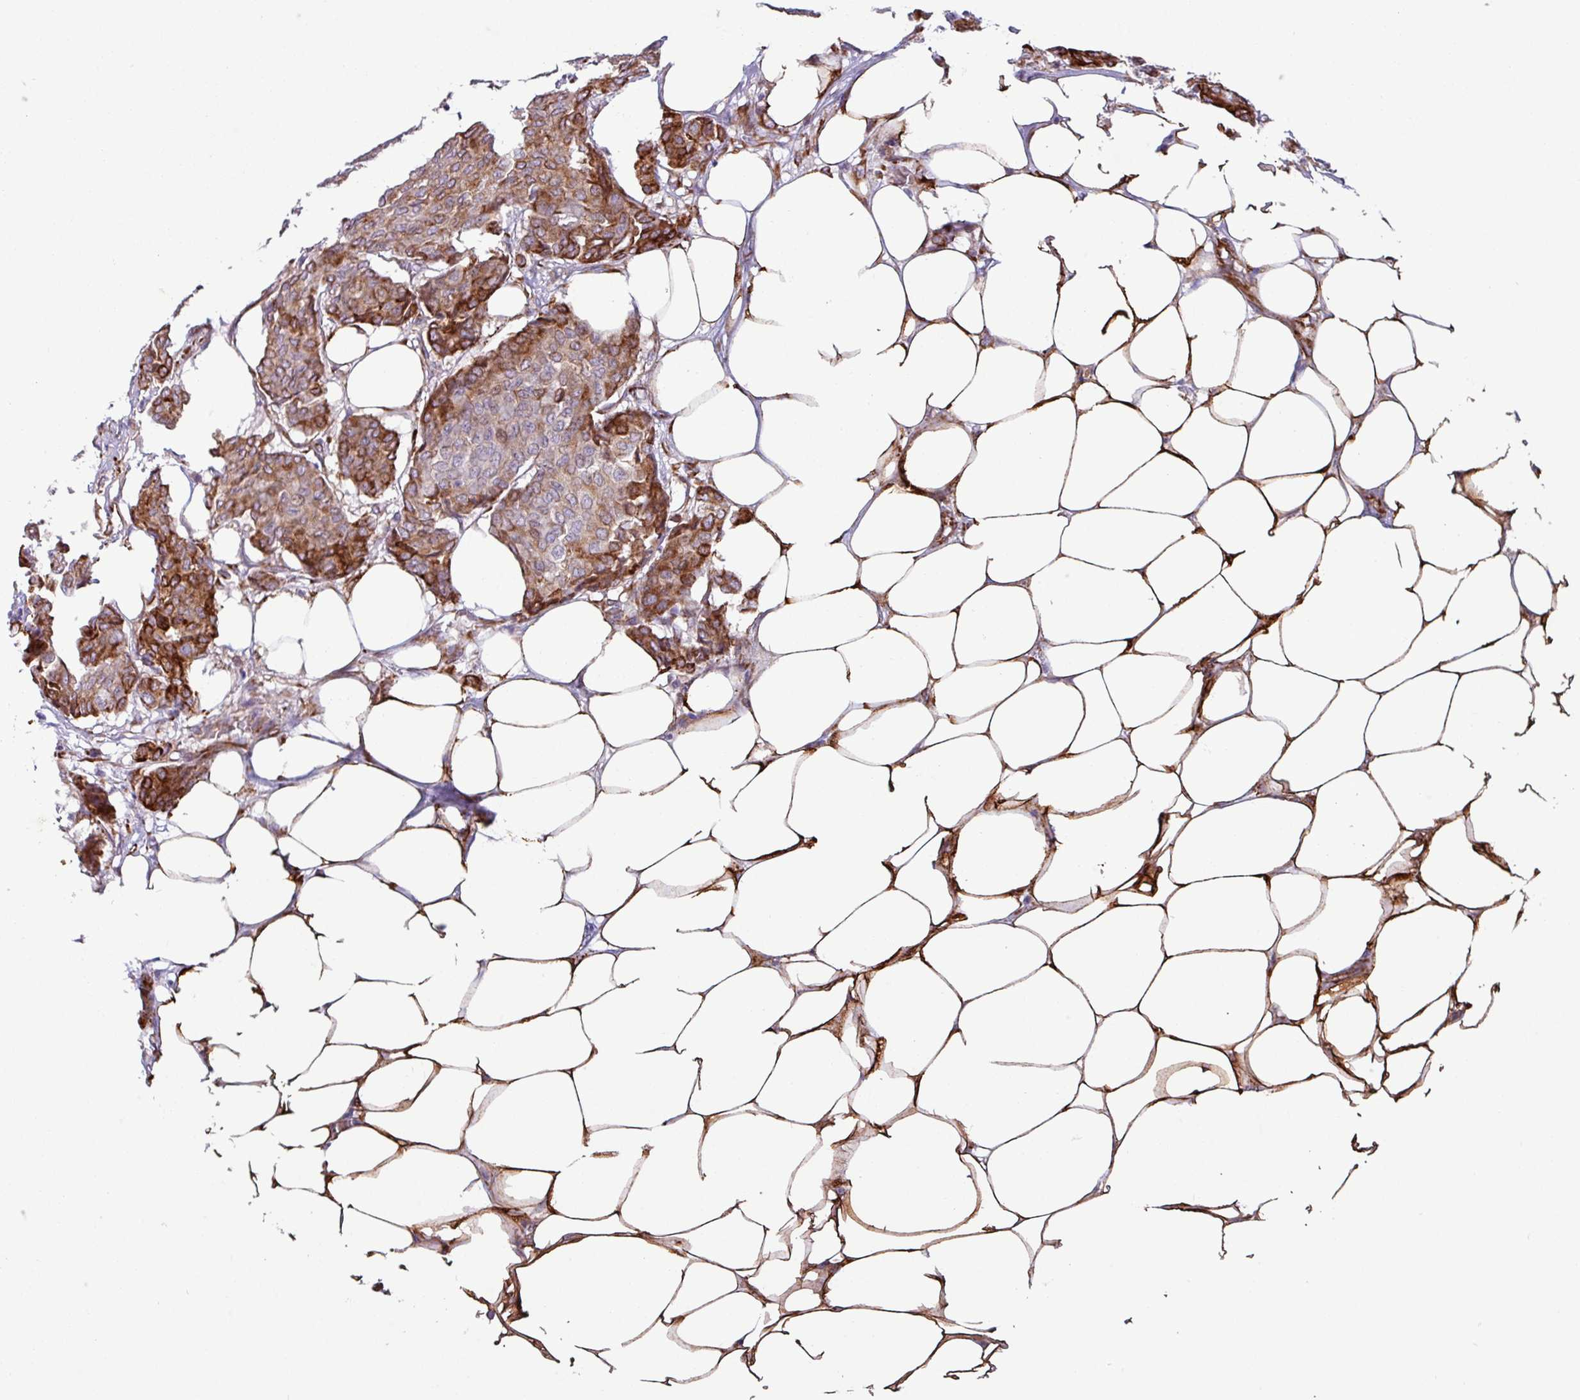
{"staining": {"intensity": "moderate", "quantity": "<25%", "location": "cytoplasmic/membranous"}, "tissue": "breast cancer", "cell_type": "Tumor cells", "image_type": "cancer", "snomed": [{"axis": "morphology", "description": "Duct carcinoma"}, {"axis": "topography", "description": "Breast"}], "caption": "This histopathology image shows immunohistochemistry staining of human breast cancer (infiltrating ductal carcinoma), with low moderate cytoplasmic/membranous expression in about <25% of tumor cells.", "gene": "PPP1R35", "patient": {"sex": "female", "age": 75}}